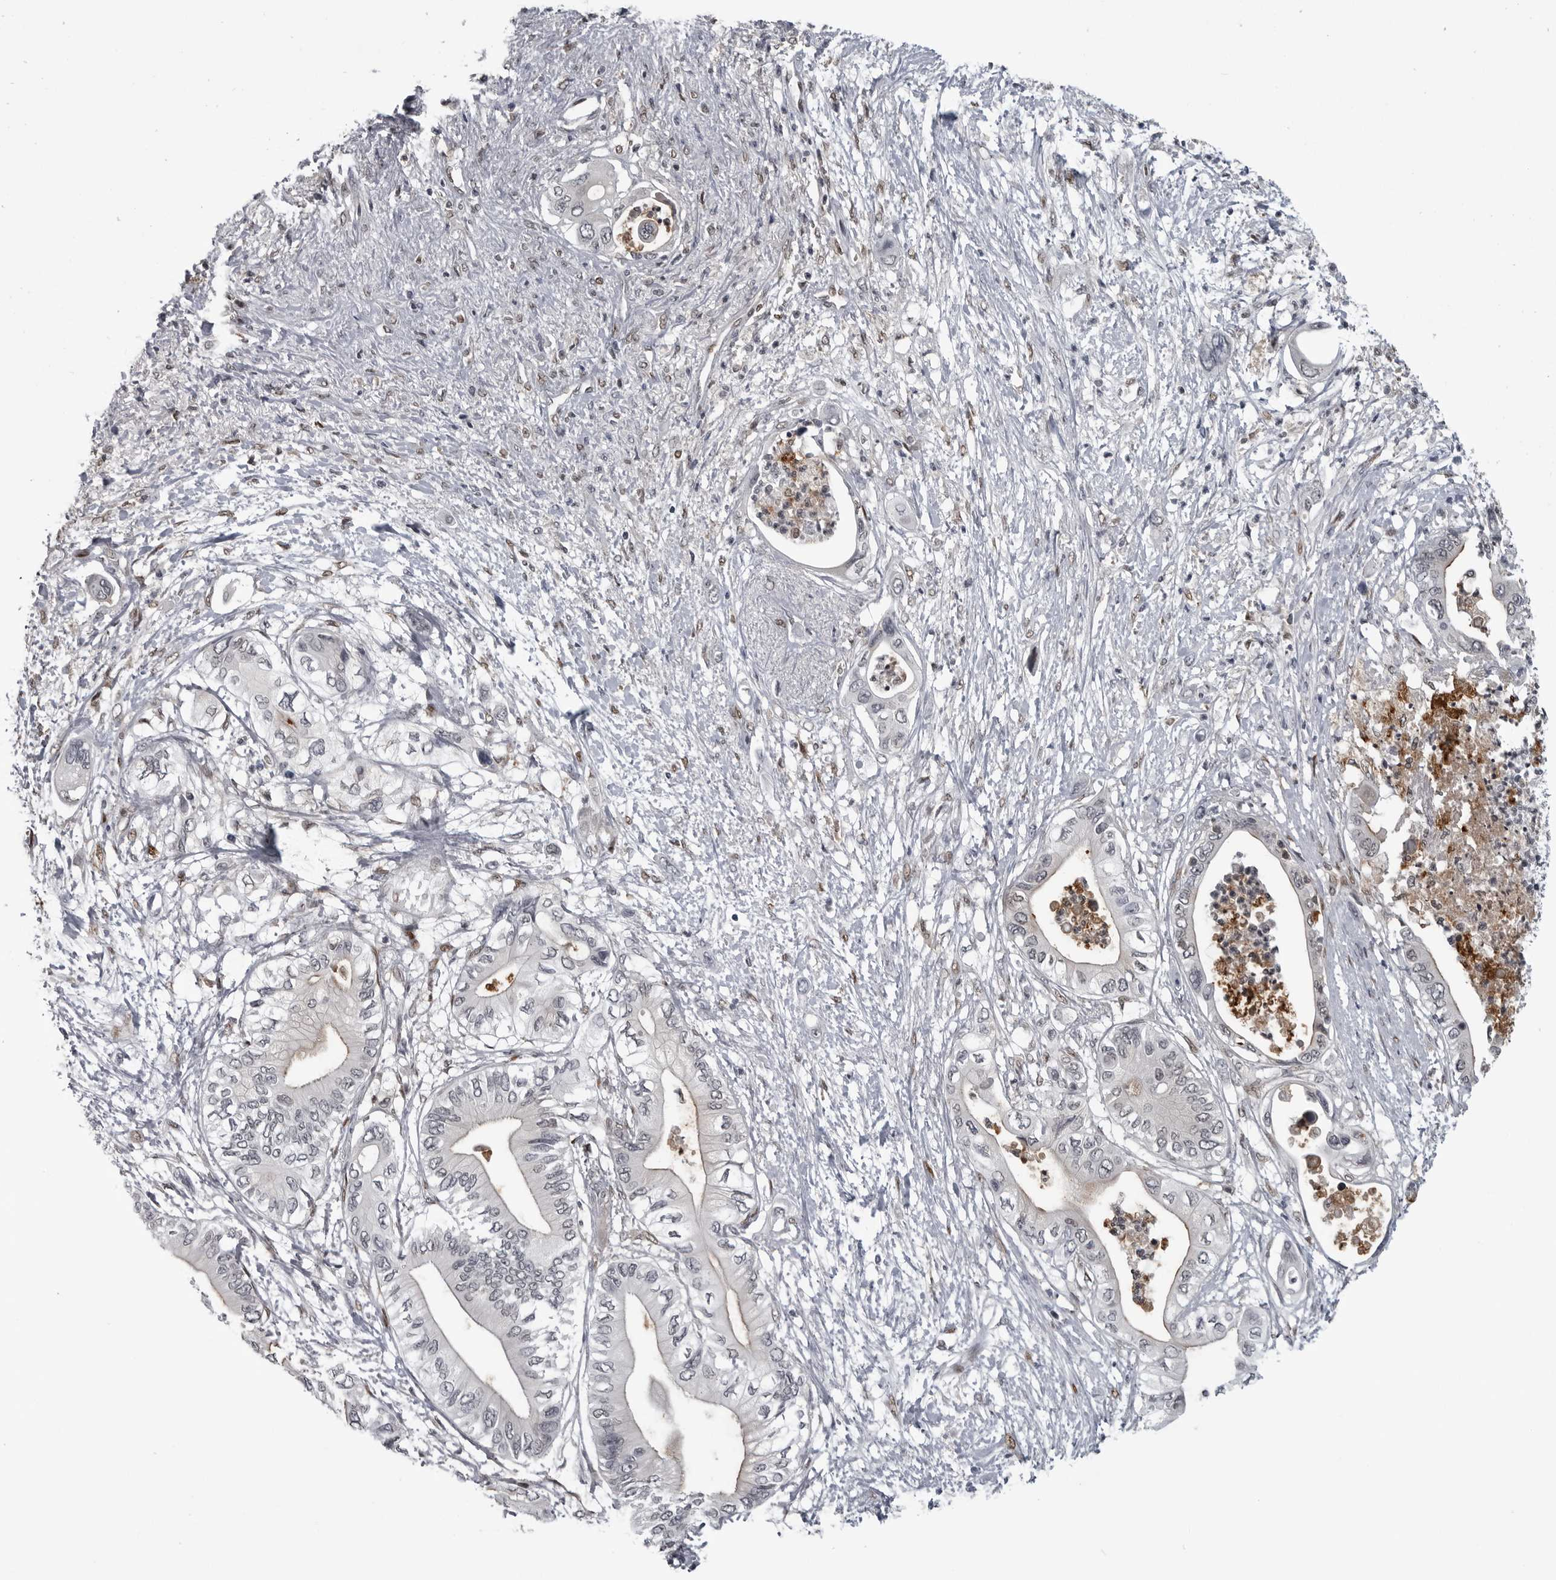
{"staining": {"intensity": "negative", "quantity": "none", "location": "none"}, "tissue": "pancreatic cancer", "cell_type": "Tumor cells", "image_type": "cancer", "snomed": [{"axis": "morphology", "description": "Adenocarcinoma, NOS"}, {"axis": "topography", "description": "Pancreas"}], "caption": "This is an IHC micrograph of human pancreatic cancer. There is no staining in tumor cells.", "gene": "C8orf58", "patient": {"sex": "male", "age": 66}}